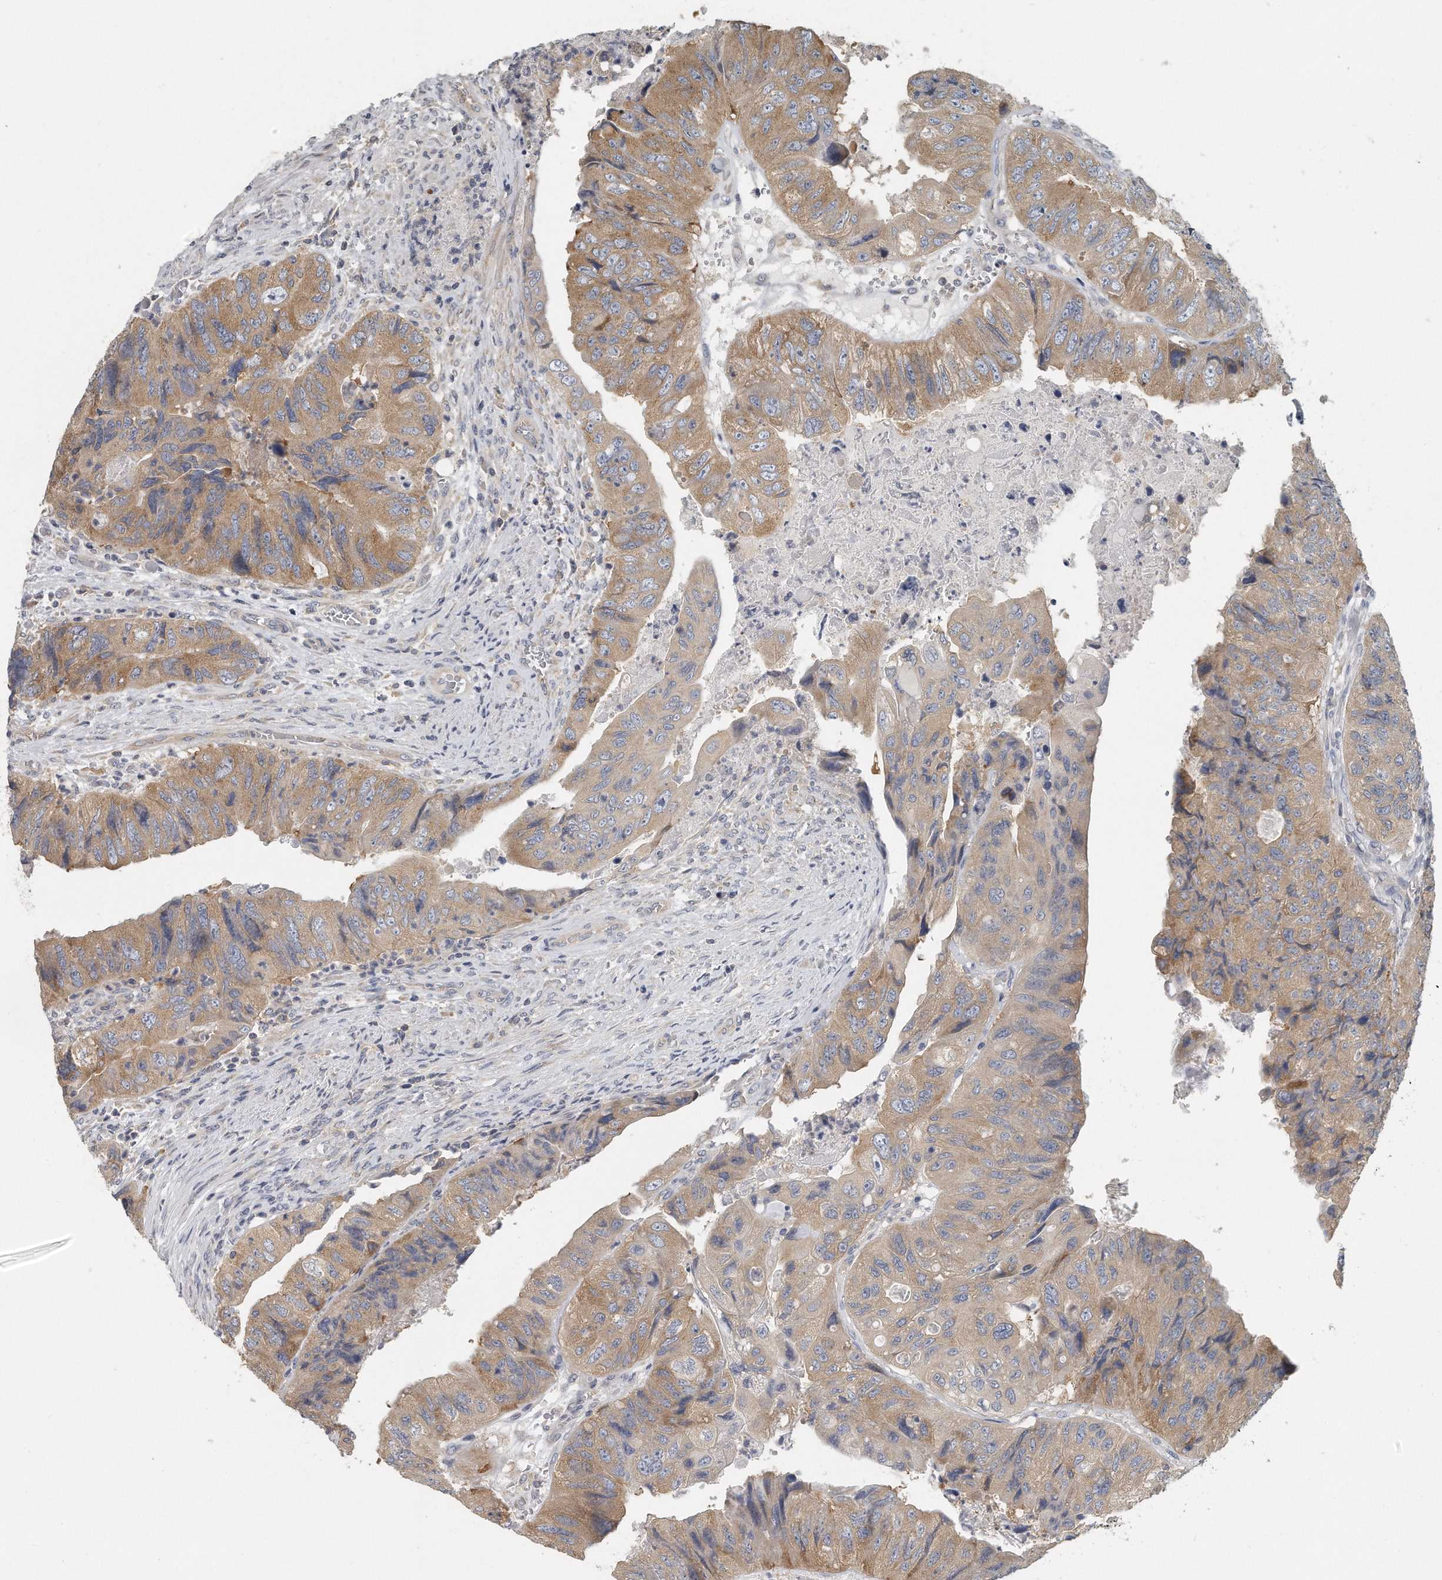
{"staining": {"intensity": "moderate", "quantity": "25%-75%", "location": "cytoplasmic/membranous"}, "tissue": "colorectal cancer", "cell_type": "Tumor cells", "image_type": "cancer", "snomed": [{"axis": "morphology", "description": "Adenocarcinoma, NOS"}, {"axis": "topography", "description": "Rectum"}], "caption": "Immunohistochemical staining of human adenocarcinoma (colorectal) displays moderate cytoplasmic/membranous protein positivity in approximately 25%-75% of tumor cells.", "gene": "EIF3I", "patient": {"sex": "male", "age": 63}}